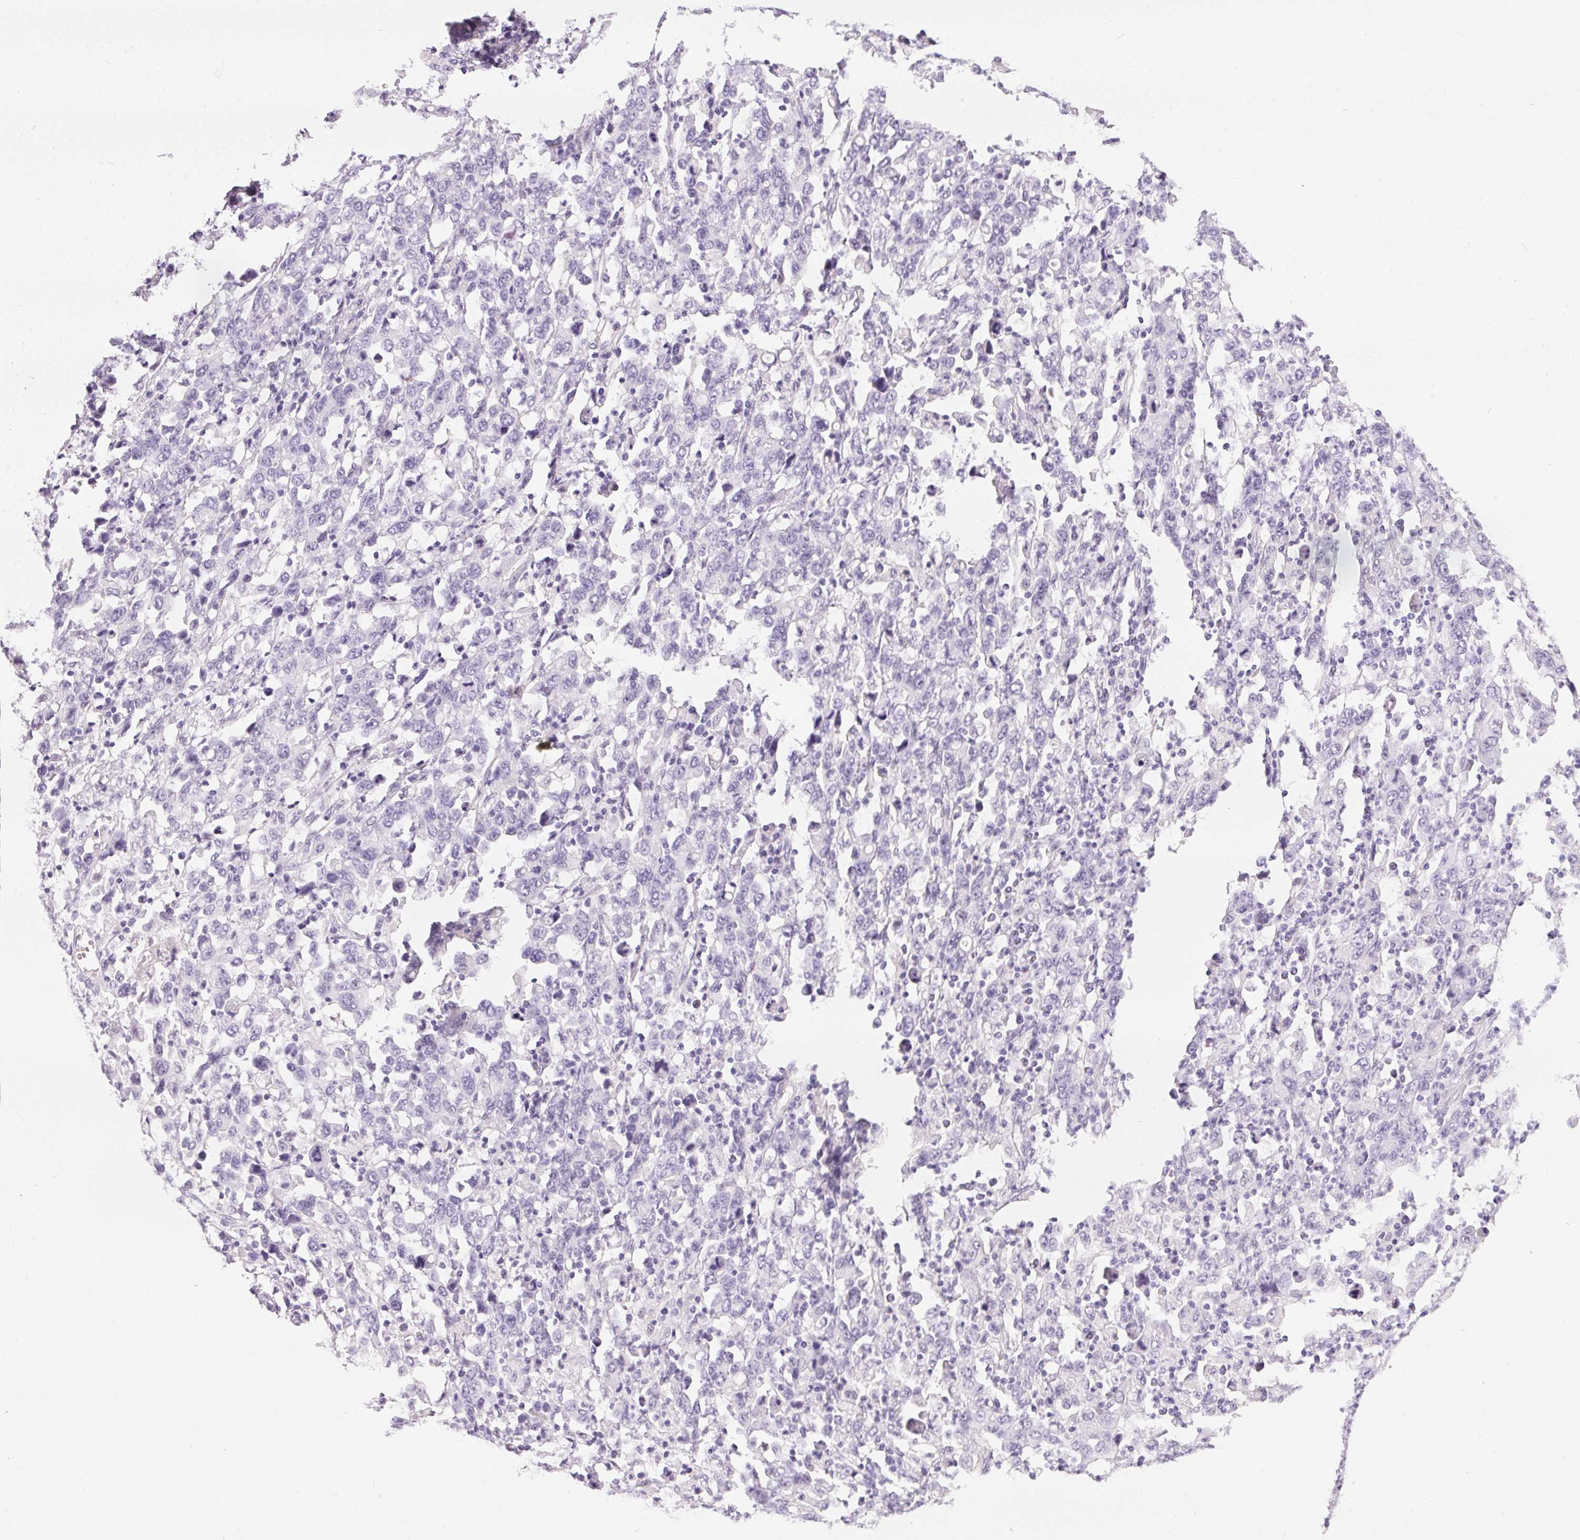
{"staining": {"intensity": "negative", "quantity": "none", "location": "none"}, "tissue": "stomach cancer", "cell_type": "Tumor cells", "image_type": "cancer", "snomed": [{"axis": "morphology", "description": "Adenocarcinoma, NOS"}, {"axis": "topography", "description": "Stomach, upper"}], "caption": "A micrograph of human stomach adenocarcinoma is negative for staining in tumor cells.", "gene": "GBP6", "patient": {"sex": "male", "age": 69}}